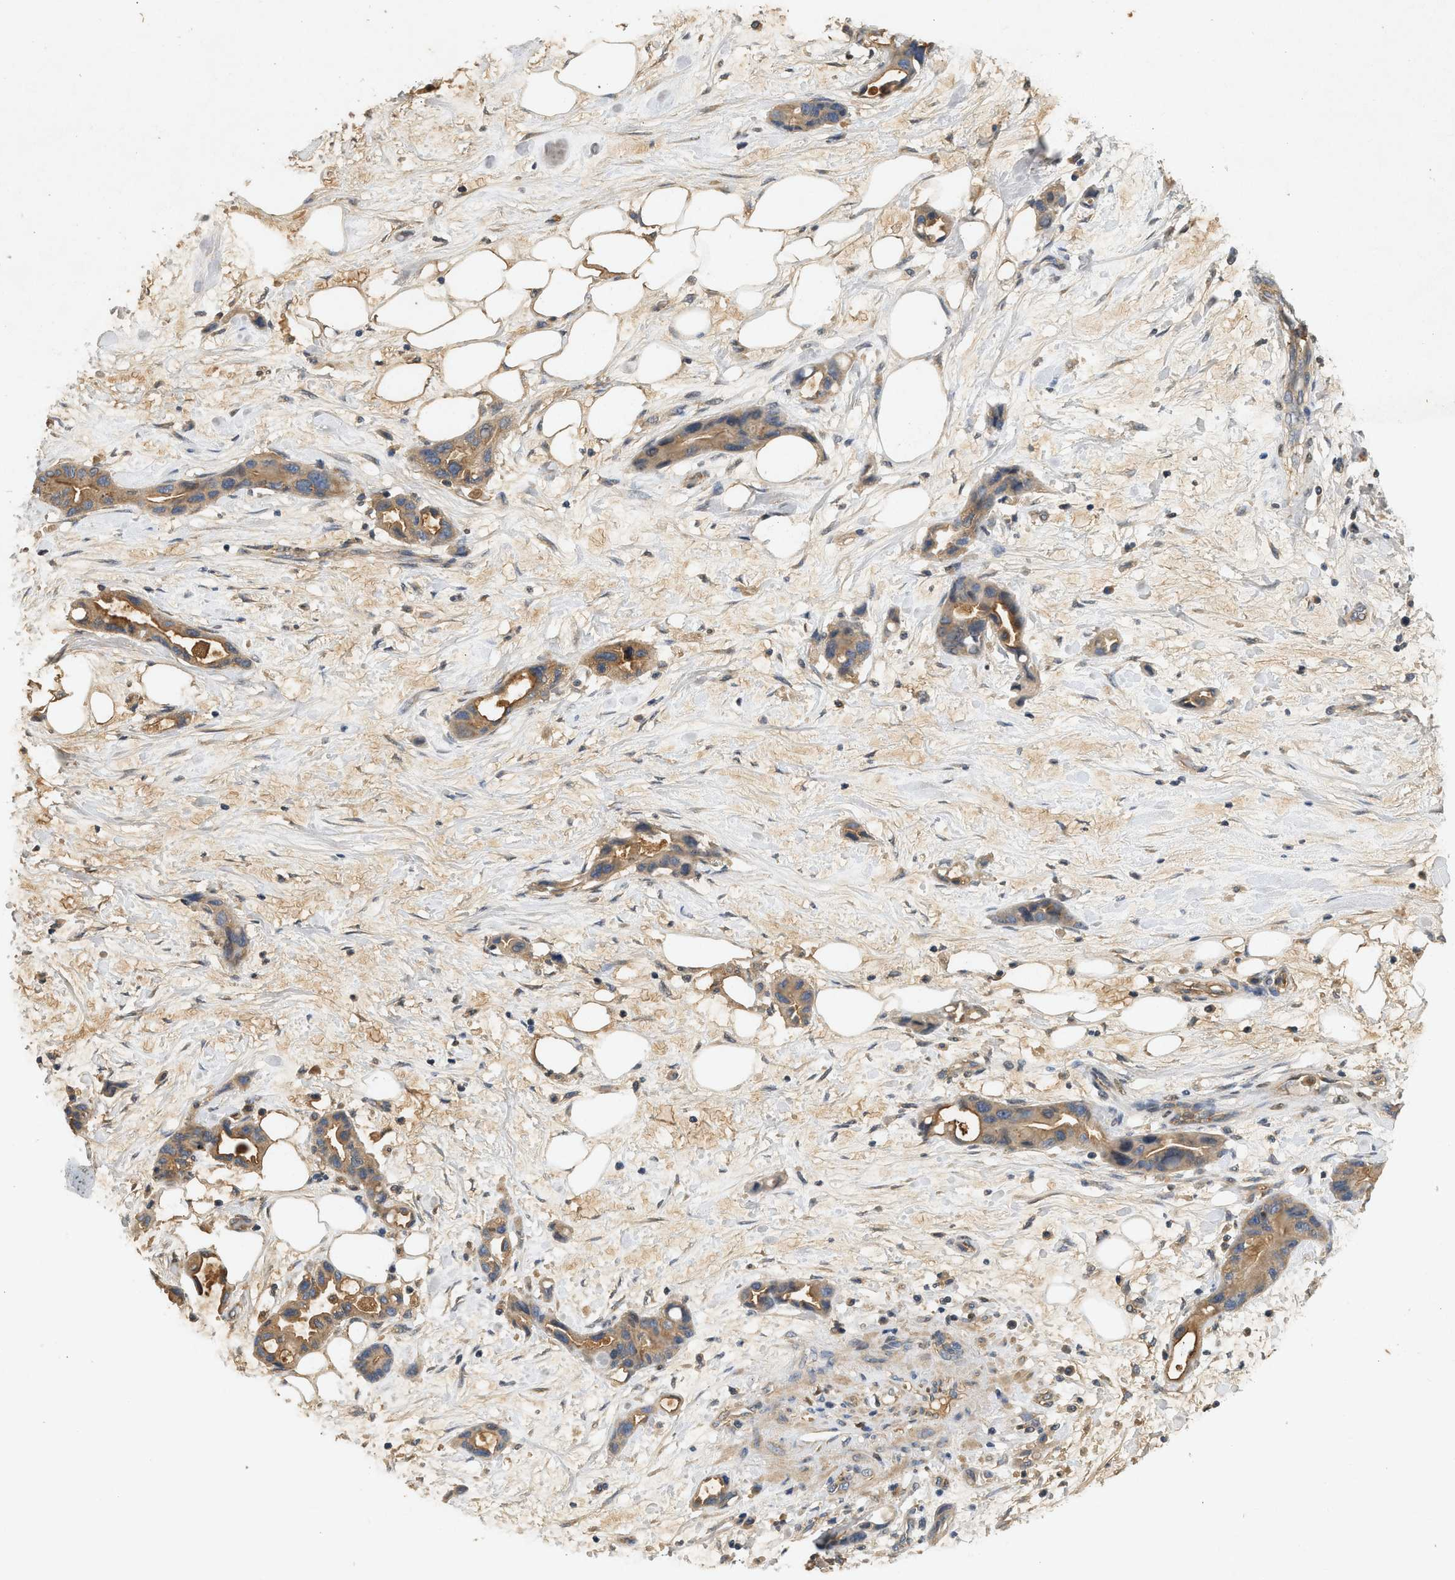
{"staining": {"intensity": "moderate", "quantity": ">75%", "location": "cytoplasmic/membranous"}, "tissue": "pancreatic cancer", "cell_type": "Tumor cells", "image_type": "cancer", "snomed": [{"axis": "morphology", "description": "Adenocarcinoma, NOS"}, {"axis": "topography", "description": "Pancreas"}], "caption": "Adenocarcinoma (pancreatic) stained with DAB (3,3'-diaminobenzidine) immunohistochemistry exhibits medium levels of moderate cytoplasmic/membranous staining in approximately >75% of tumor cells. The protein is stained brown, and the nuclei are stained in blue (DAB (3,3'-diaminobenzidine) IHC with brightfield microscopy, high magnification).", "gene": "F8", "patient": {"sex": "female", "age": 57}}